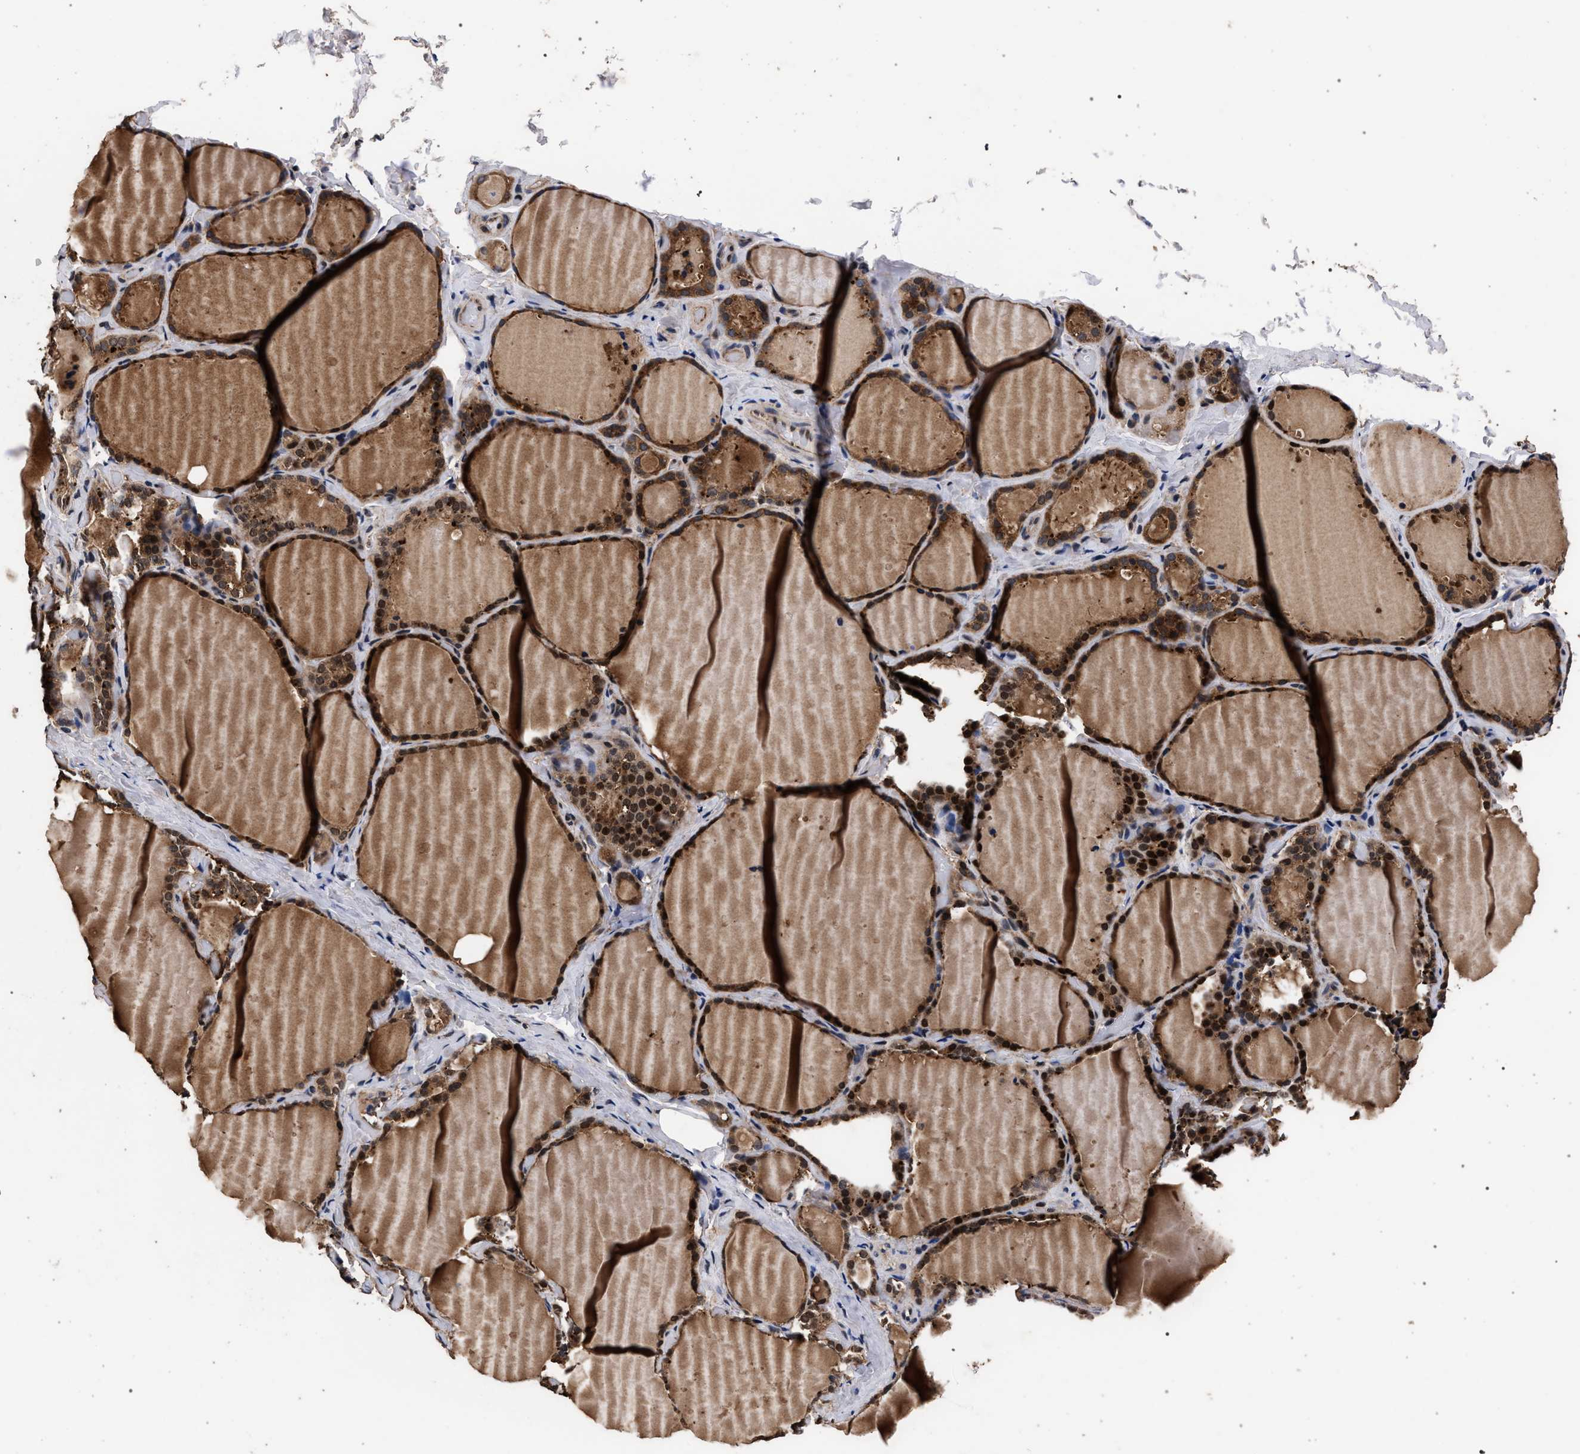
{"staining": {"intensity": "strong", "quantity": ">75%", "location": "cytoplasmic/membranous,nuclear"}, "tissue": "thyroid gland", "cell_type": "Glandular cells", "image_type": "normal", "snomed": [{"axis": "morphology", "description": "Normal tissue, NOS"}, {"axis": "topography", "description": "Thyroid gland"}], "caption": "Thyroid gland stained with IHC shows strong cytoplasmic/membranous,nuclear positivity in approximately >75% of glandular cells. (Brightfield microscopy of DAB IHC at high magnification).", "gene": "ACOX1", "patient": {"sex": "female", "age": 44}}